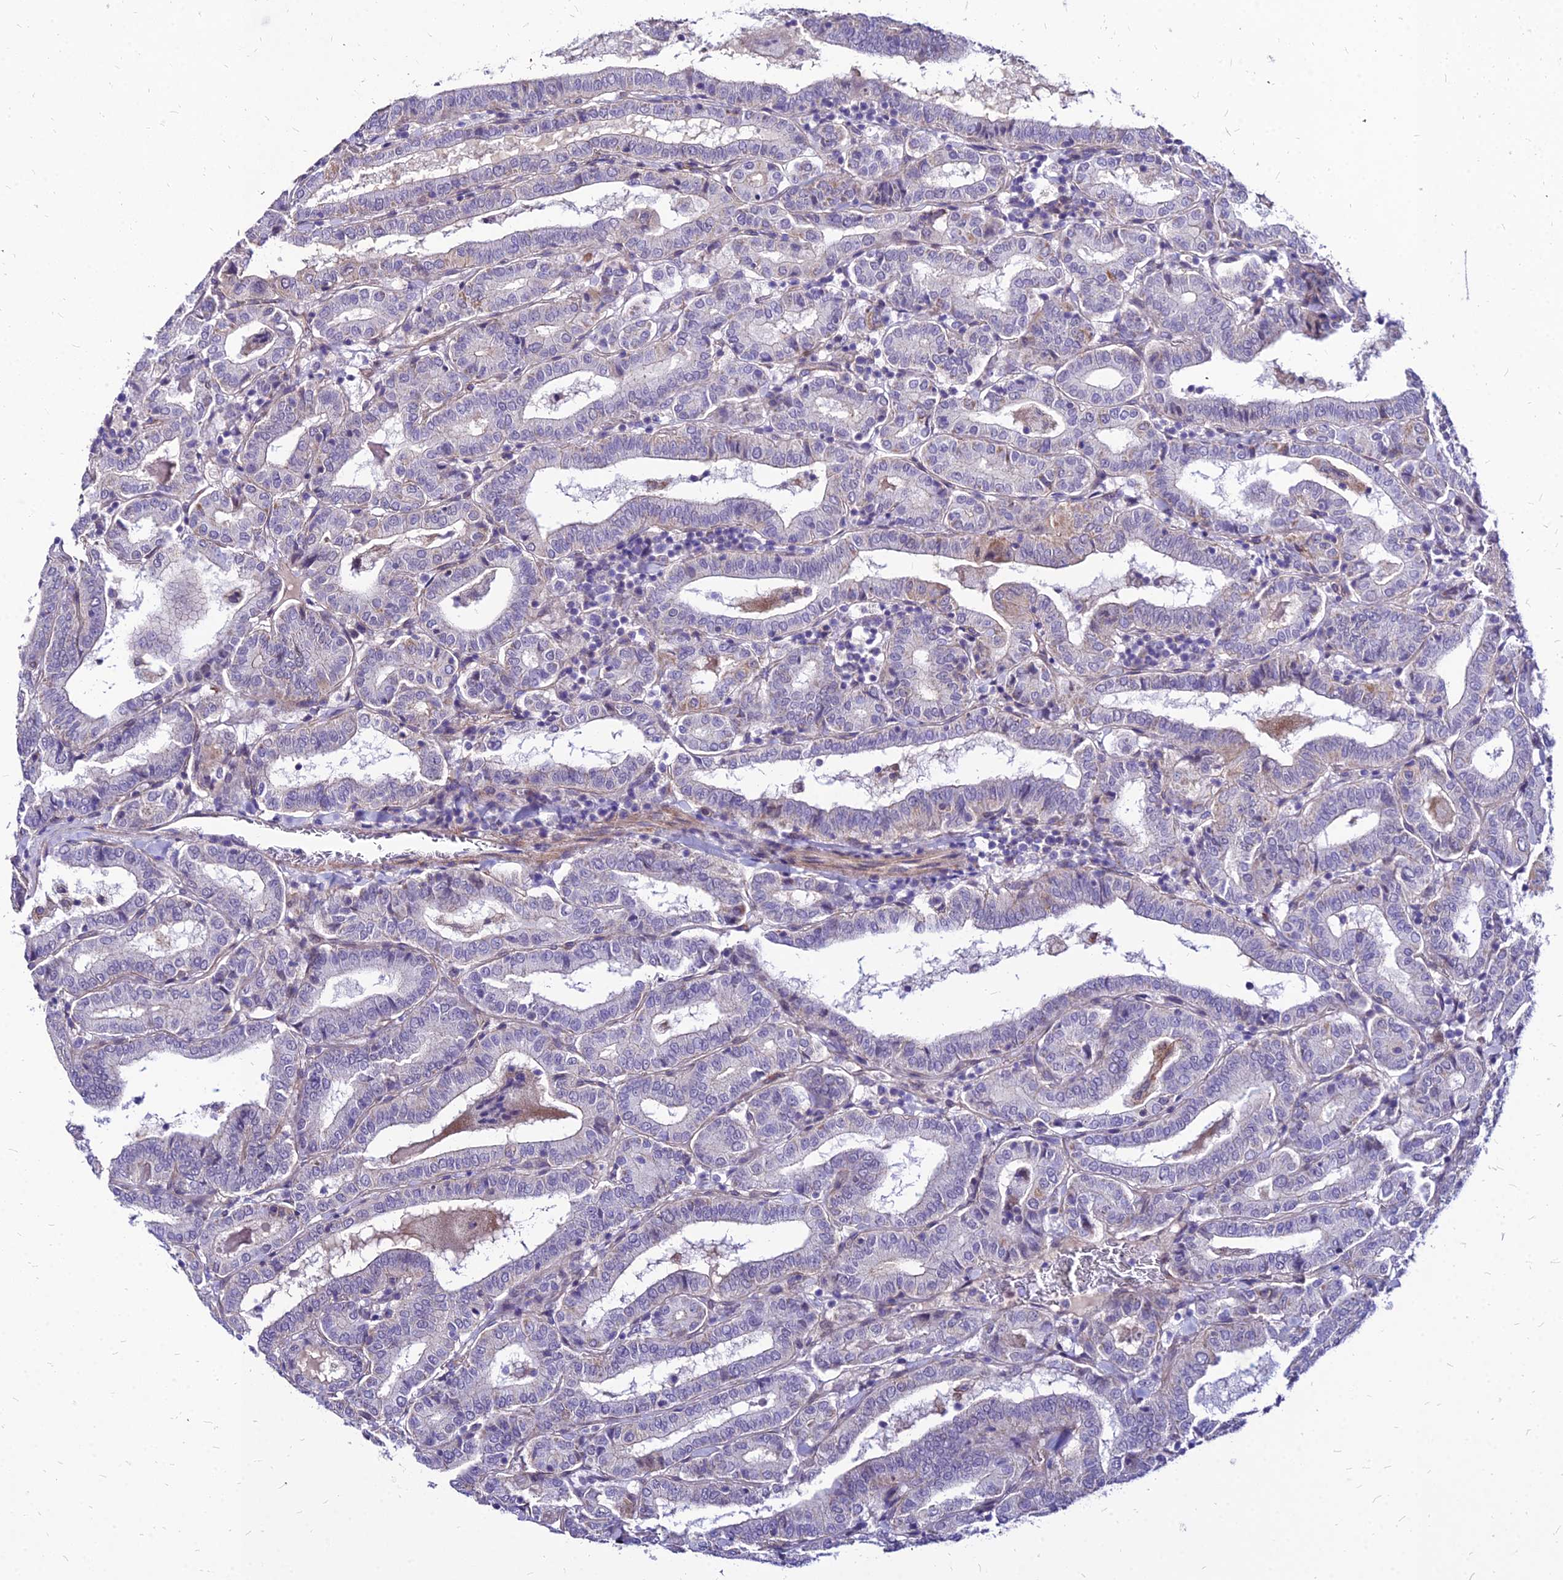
{"staining": {"intensity": "negative", "quantity": "none", "location": "none"}, "tissue": "thyroid cancer", "cell_type": "Tumor cells", "image_type": "cancer", "snomed": [{"axis": "morphology", "description": "Papillary adenocarcinoma, NOS"}, {"axis": "topography", "description": "Thyroid gland"}], "caption": "This is an immunohistochemistry (IHC) image of human thyroid cancer. There is no positivity in tumor cells.", "gene": "YEATS2", "patient": {"sex": "female", "age": 72}}